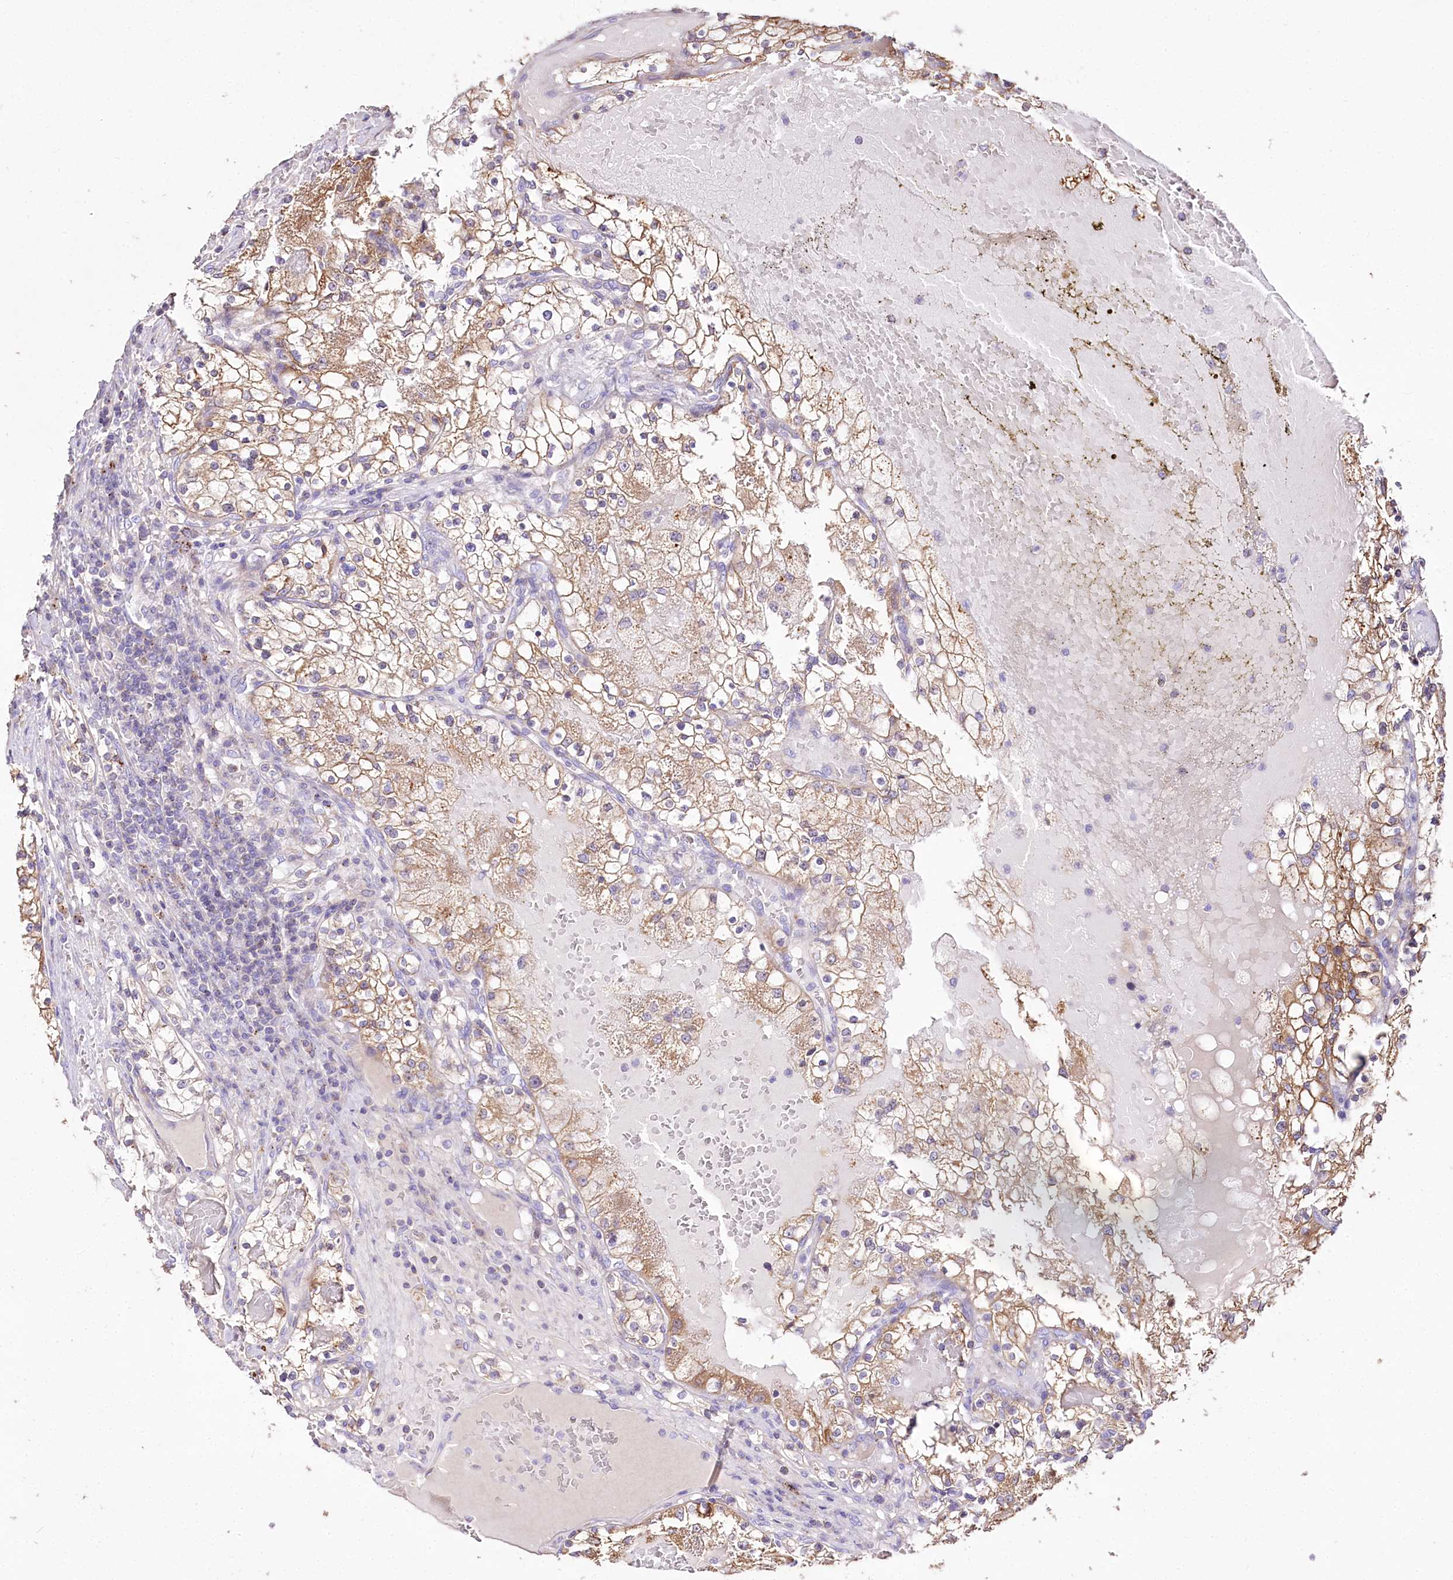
{"staining": {"intensity": "moderate", "quantity": ">75%", "location": "cytoplasmic/membranous"}, "tissue": "renal cancer", "cell_type": "Tumor cells", "image_type": "cancer", "snomed": [{"axis": "morphology", "description": "Normal tissue, NOS"}, {"axis": "morphology", "description": "Adenocarcinoma, NOS"}, {"axis": "topography", "description": "Kidney"}], "caption": "A brown stain highlights moderate cytoplasmic/membranous staining of a protein in human renal cancer tumor cells.", "gene": "PTER", "patient": {"sex": "male", "age": 68}}